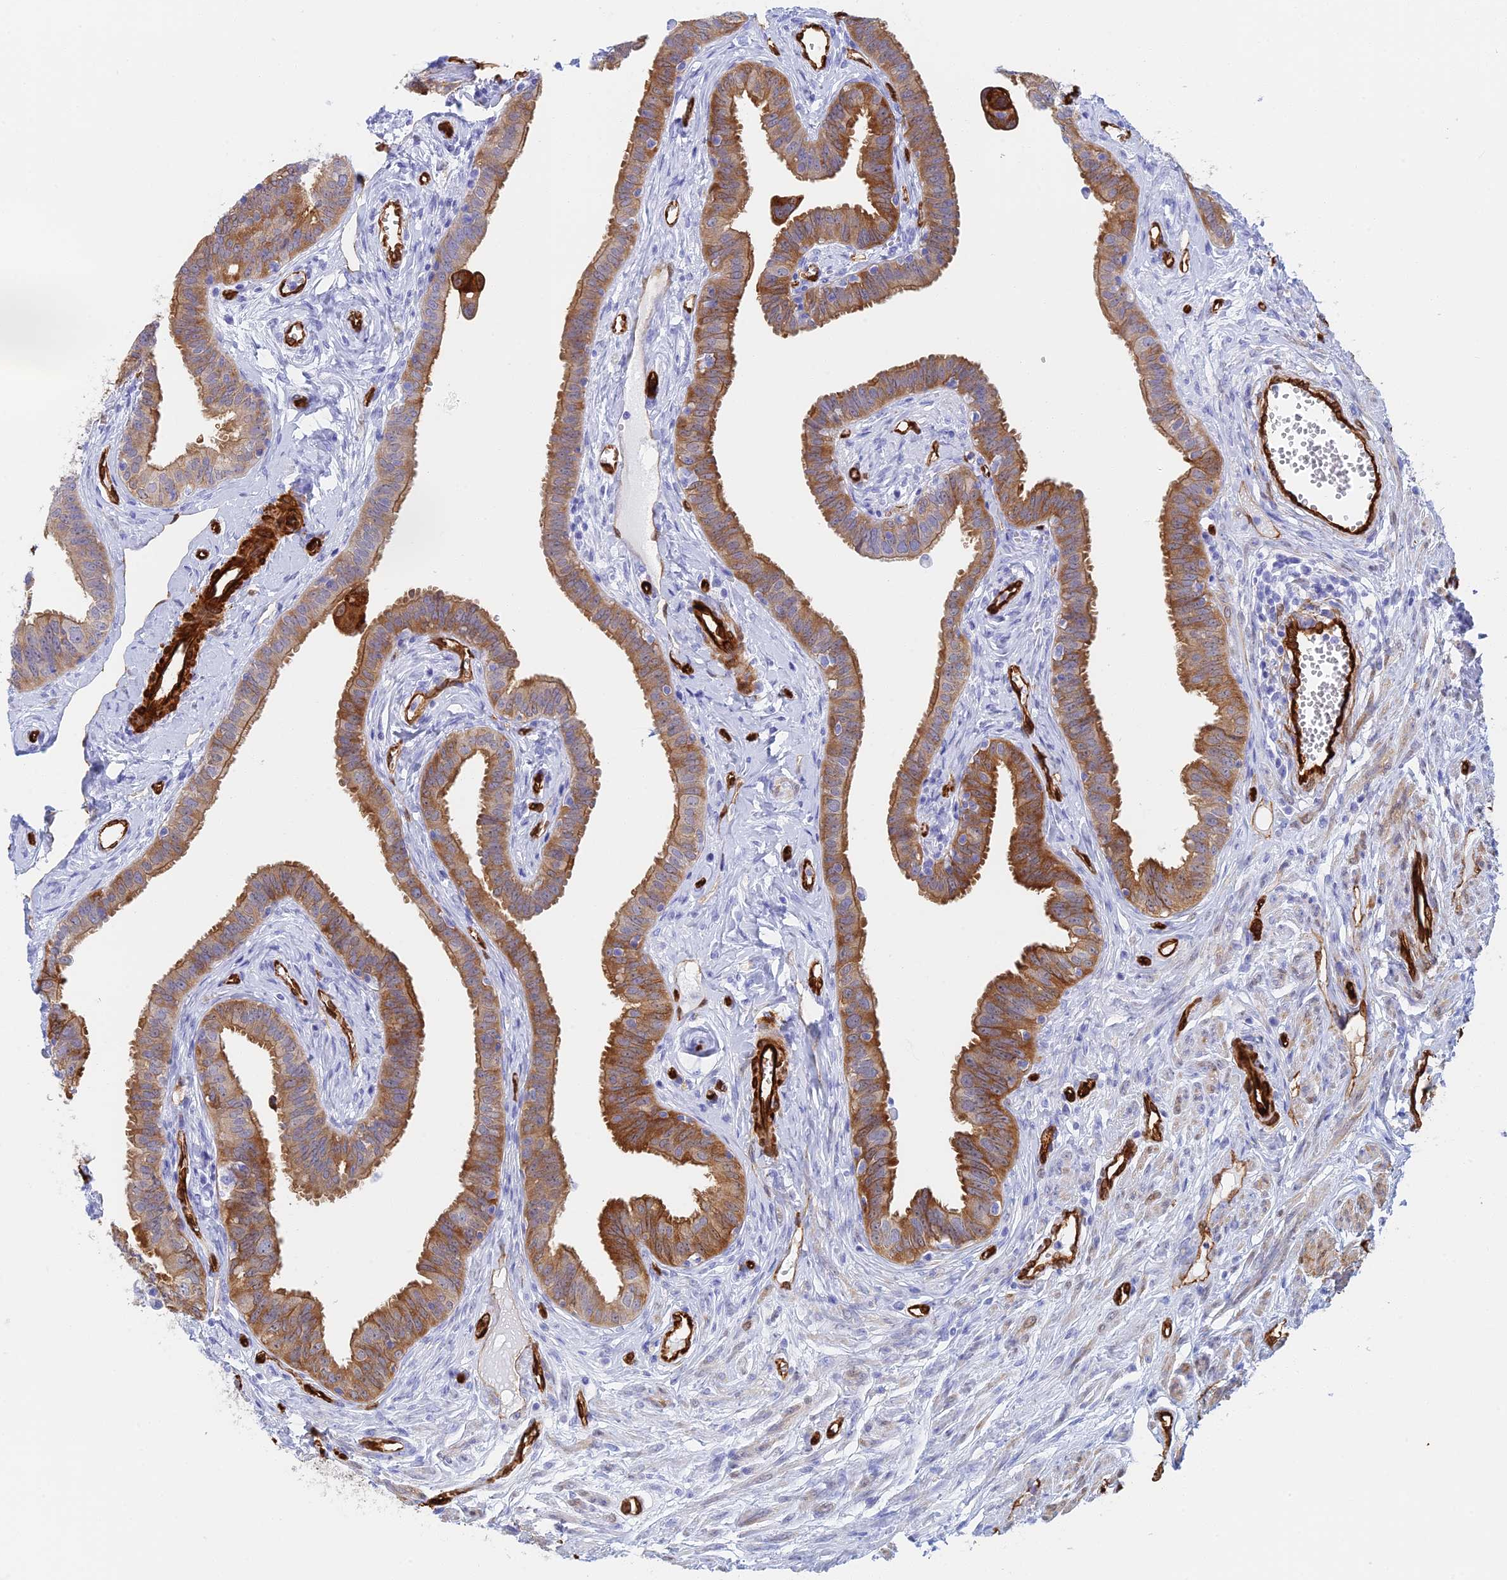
{"staining": {"intensity": "strong", "quantity": ">75%", "location": "cytoplasmic/membranous"}, "tissue": "fallopian tube", "cell_type": "Glandular cells", "image_type": "normal", "snomed": [{"axis": "morphology", "description": "Normal tissue, NOS"}, {"axis": "morphology", "description": "Carcinoma, NOS"}, {"axis": "topography", "description": "Fallopian tube"}, {"axis": "topography", "description": "Ovary"}], "caption": "High-power microscopy captured an IHC image of normal fallopian tube, revealing strong cytoplasmic/membranous expression in about >75% of glandular cells.", "gene": "CRIP2", "patient": {"sex": "female", "age": 59}}